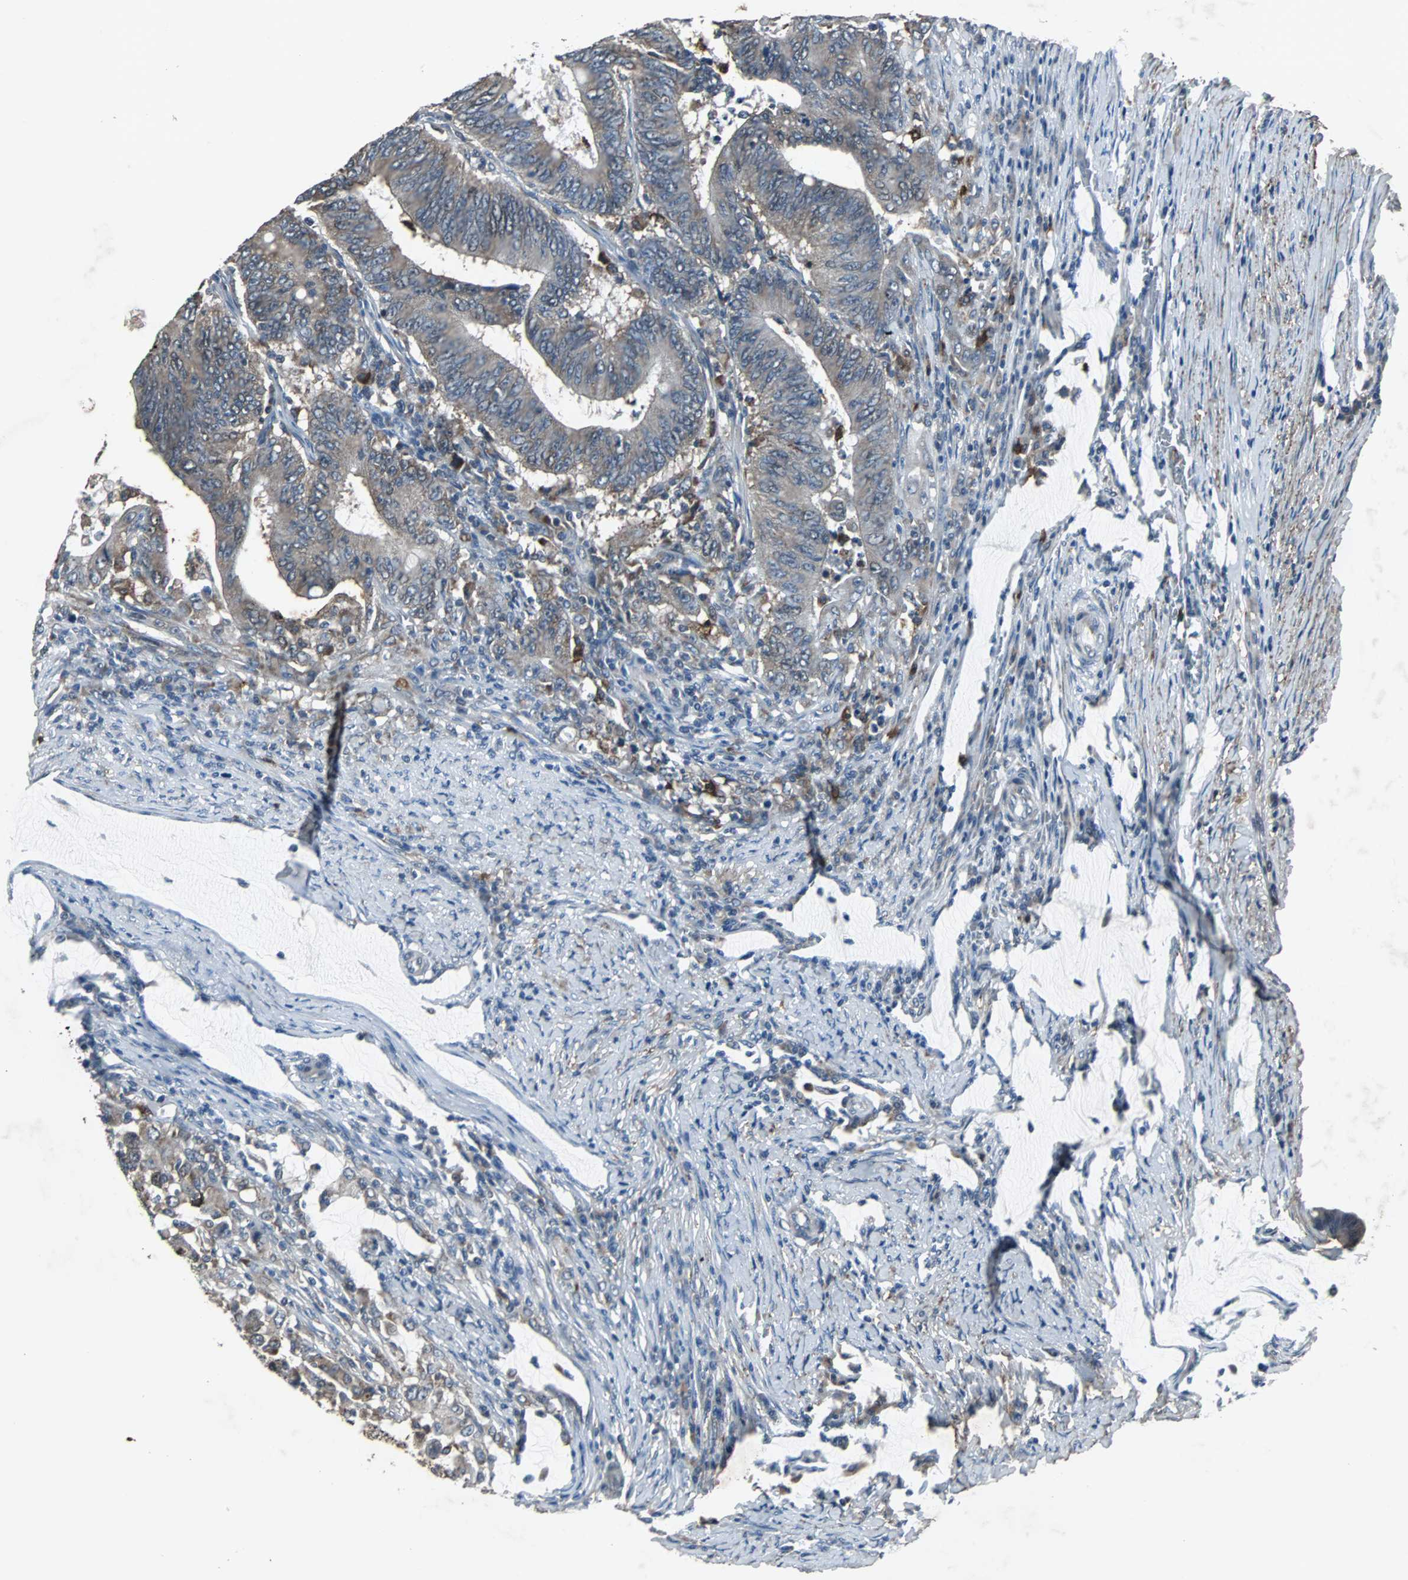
{"staining": {"intensity": "weak", "quantity": "25%-75%", "location": "cytoplasmic/membranous"}, "tissue": "colorectal cancer", "cell_type": "Tumor cells", "image_type": "cancer", "snomed": [{"axis": "morphology", "description": "Adenocarcinoma, NOS"}, {"axis": "topography", "description": "Colon"}], "caption": "Protein expression analysis of human colorectal cancer reveals weak cytoplasmic/membranous expression in about 25%-75% of tumor cells.", "gene": "SOS1", "patient": {"sex": "male", "age": 45}}